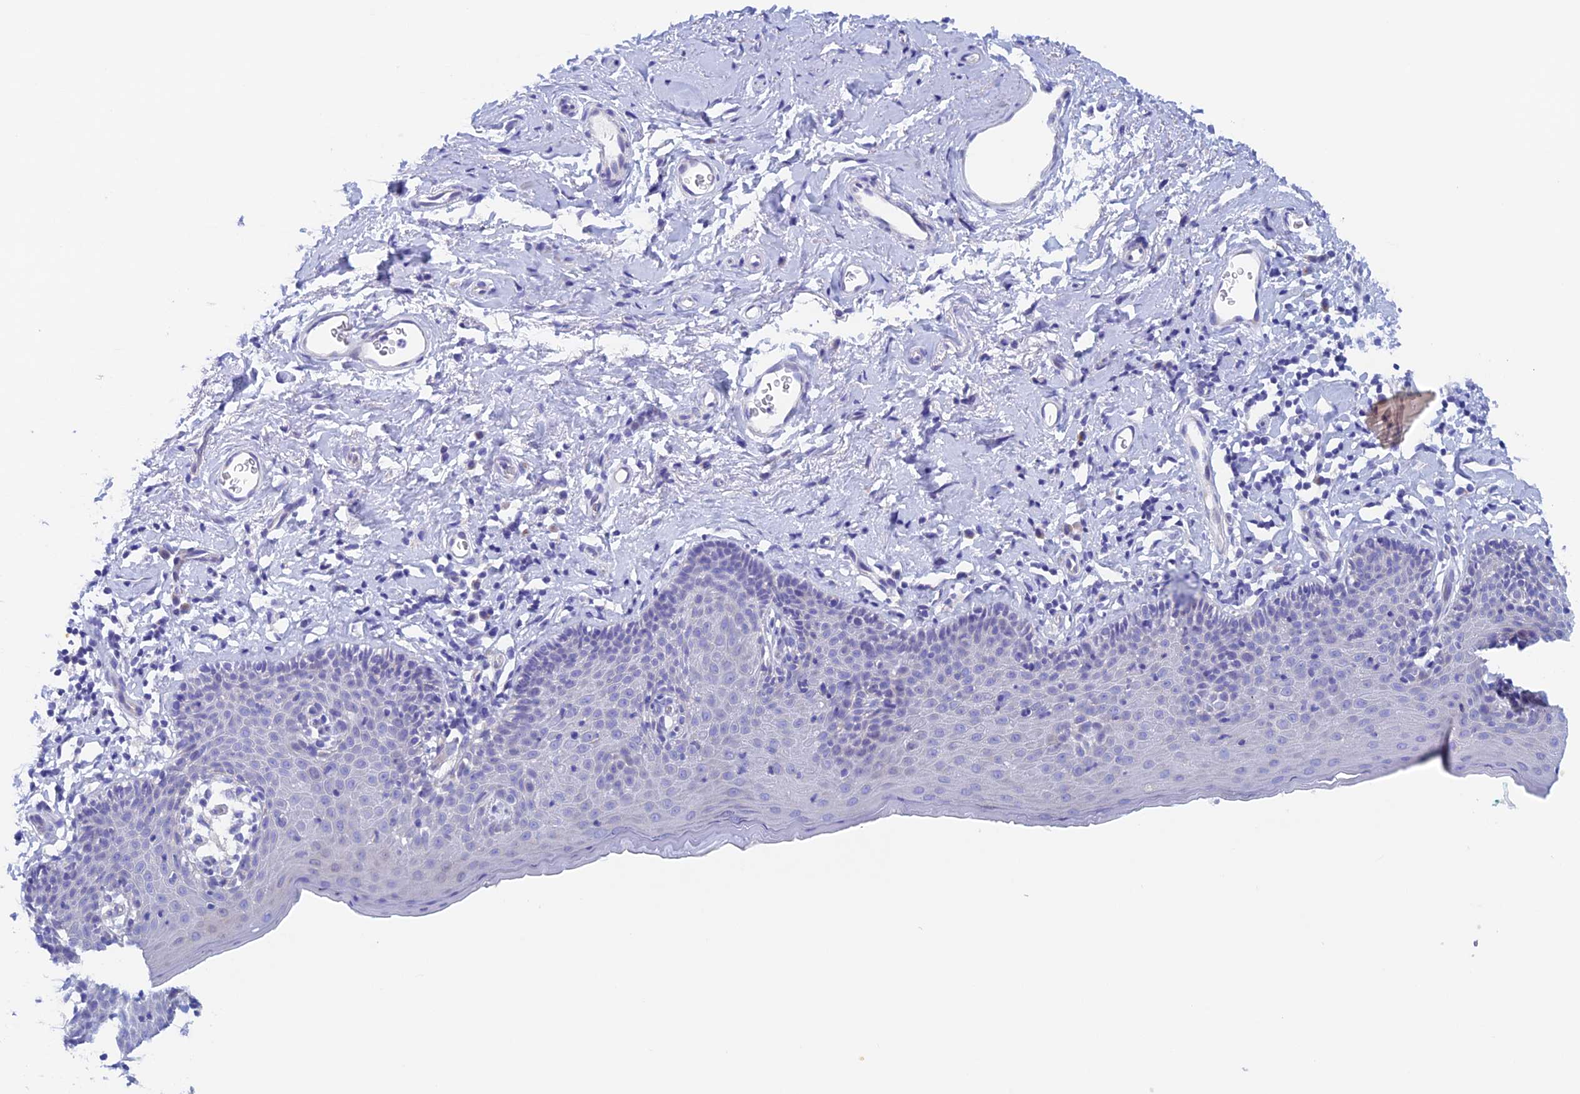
{"staining": {"intensity": "negative", "quantity": "none", "location": "none"}, "tissue": "skin", "cell_type": "Epidermal cells", "image_type": "normal", "snomed": [{"axis": "morphology", "description": "Normal tissue, NOS"}, {"axis": "topography", "description": "Vulva"}], "caption": "High magnification brightfield microscopy of unremarkable skin stained with DAB (brown) and counterstained with hematoxylin (blue): epidermal cells show no significant positivity. The staining is performed using DAB brown chromogen with nuclei counter-stained in using hematoxylin.", "gene": "PSMC3IP", "patient": {"sex": "female", "age": 66}}